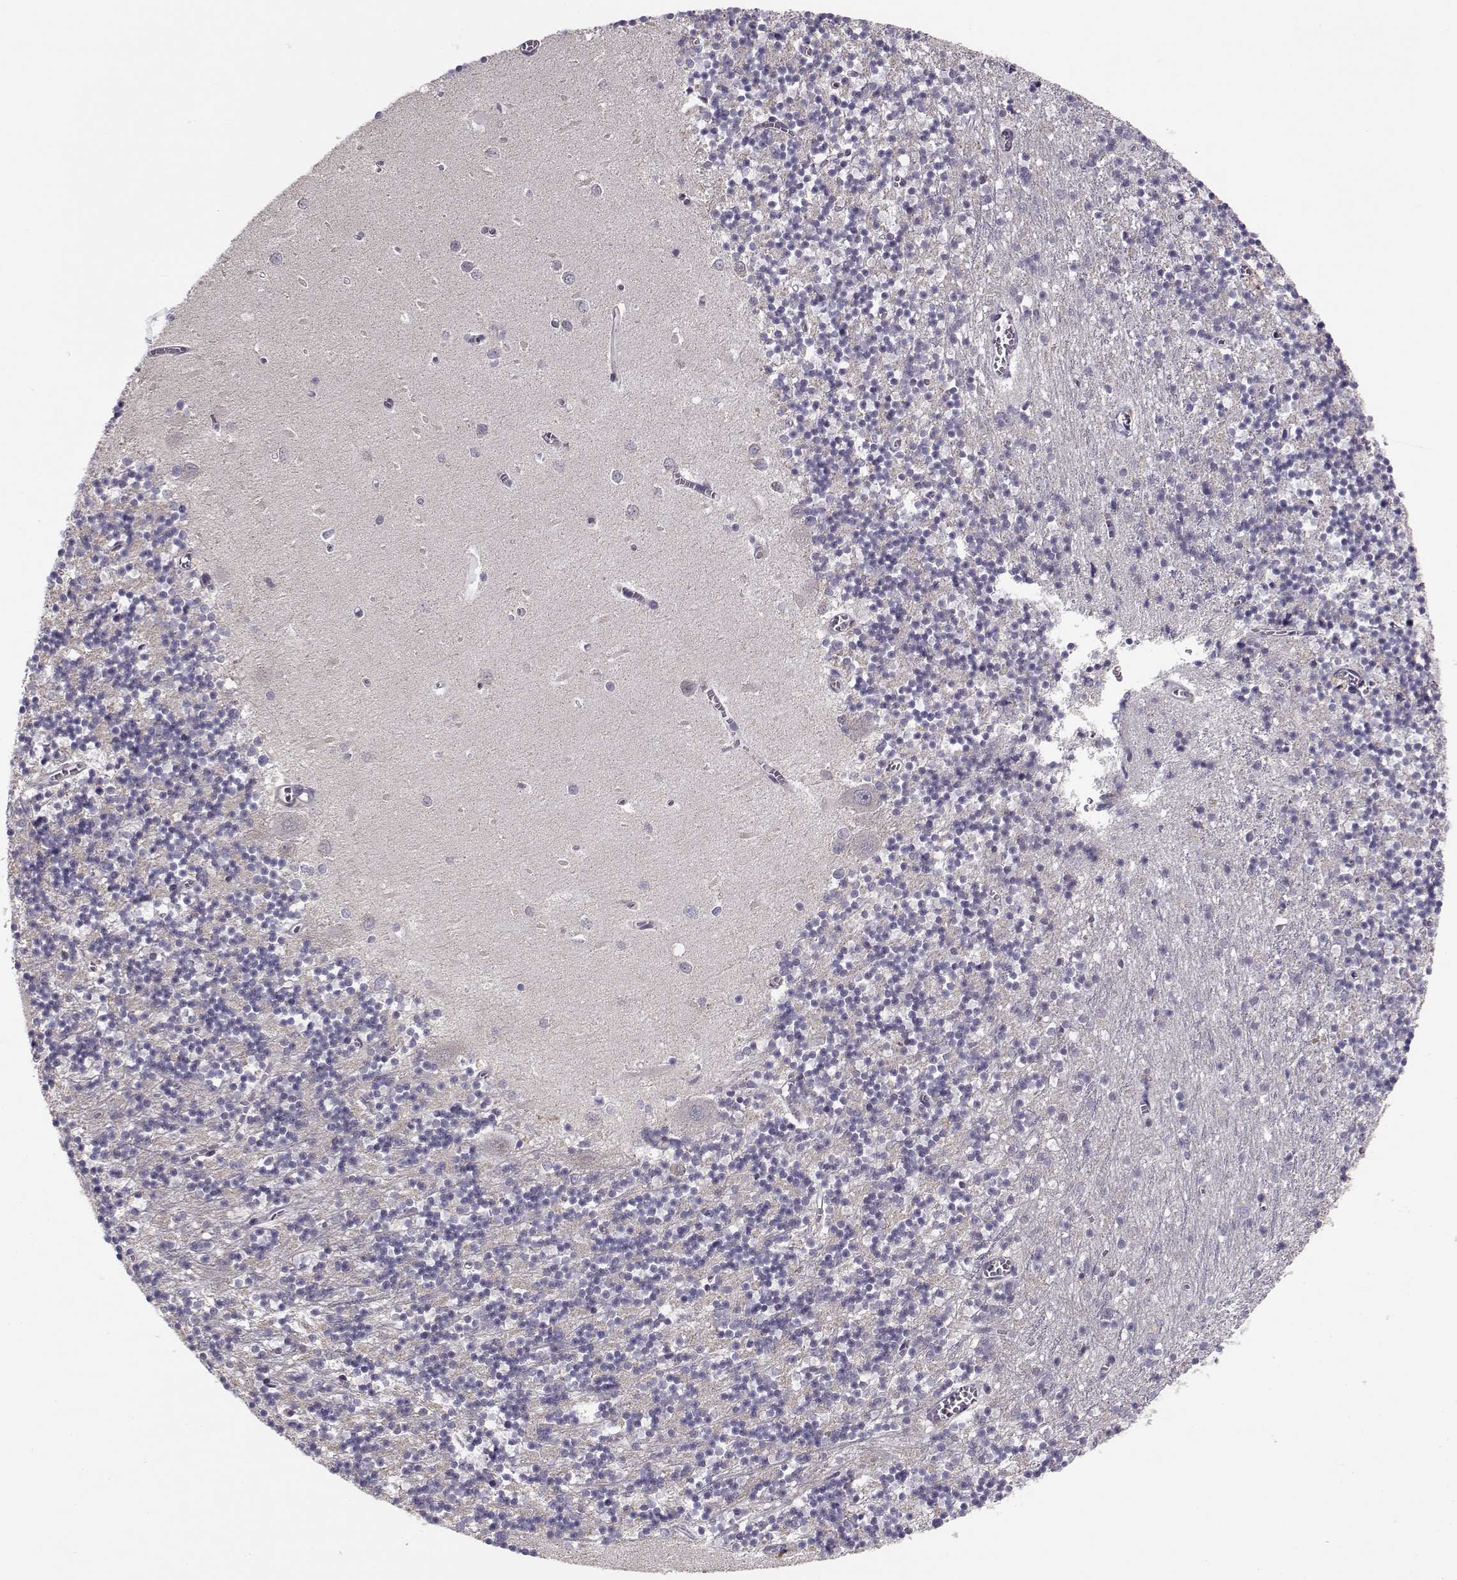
{"staining": {"intensity": "negative", "quantity": "none", "location": "none"}, "tissue": "cerebellum", "cell_type": "Cells in granular layer", "image_type": "normal", "snomed": [{"axis": "morphology", "description": "Normal tissue, NOS"}, {"axis": "topography", "description": "Cerebellum"}], "caption": "The photomicrograph demonstrates no staining of cells in granular layer in benign cerebellum.", "gene": "ENTPD8", "patient": {"sex": "female", "age": 64}}